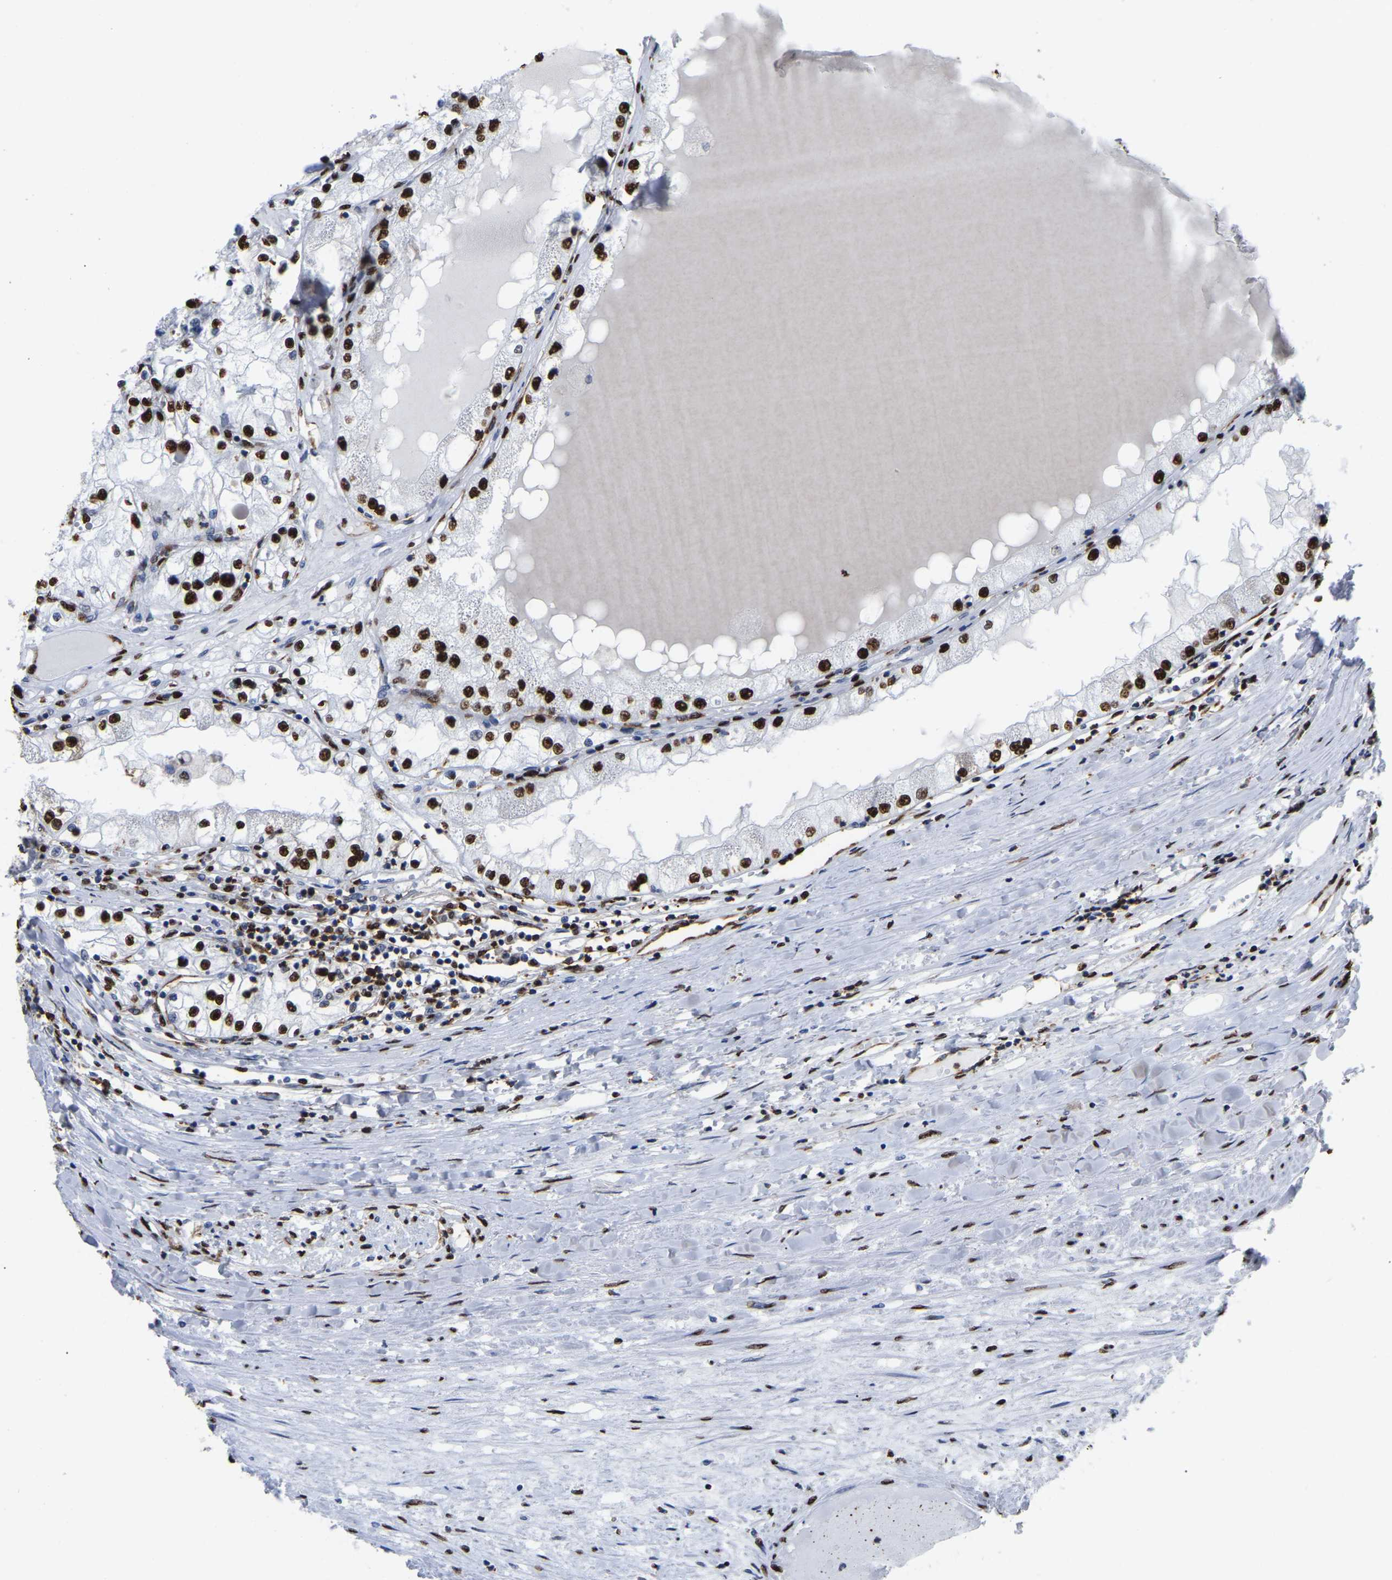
{"staining": {"intensity": "strong", "quantity": ">75%", "location": "nuclear"}, "tissue": "renal cancer", "cell_type": "Tumor cells", "image_type": "cancer", "snomed": [{"axis": "morphology", "description": "Adenocarcinoma, NOS"}, {"axis": "topography", "description": "Kidney"}], "caption": "A high-resolution histopathology image shows immunohistochemistry (IHC) staining of adenocarcinoma (renal), which demonstrates strong nuclear staining in approximately >75% of tumor cells.", "gene": "RBL2", "patient": {"sex": "male", "age": 68}}